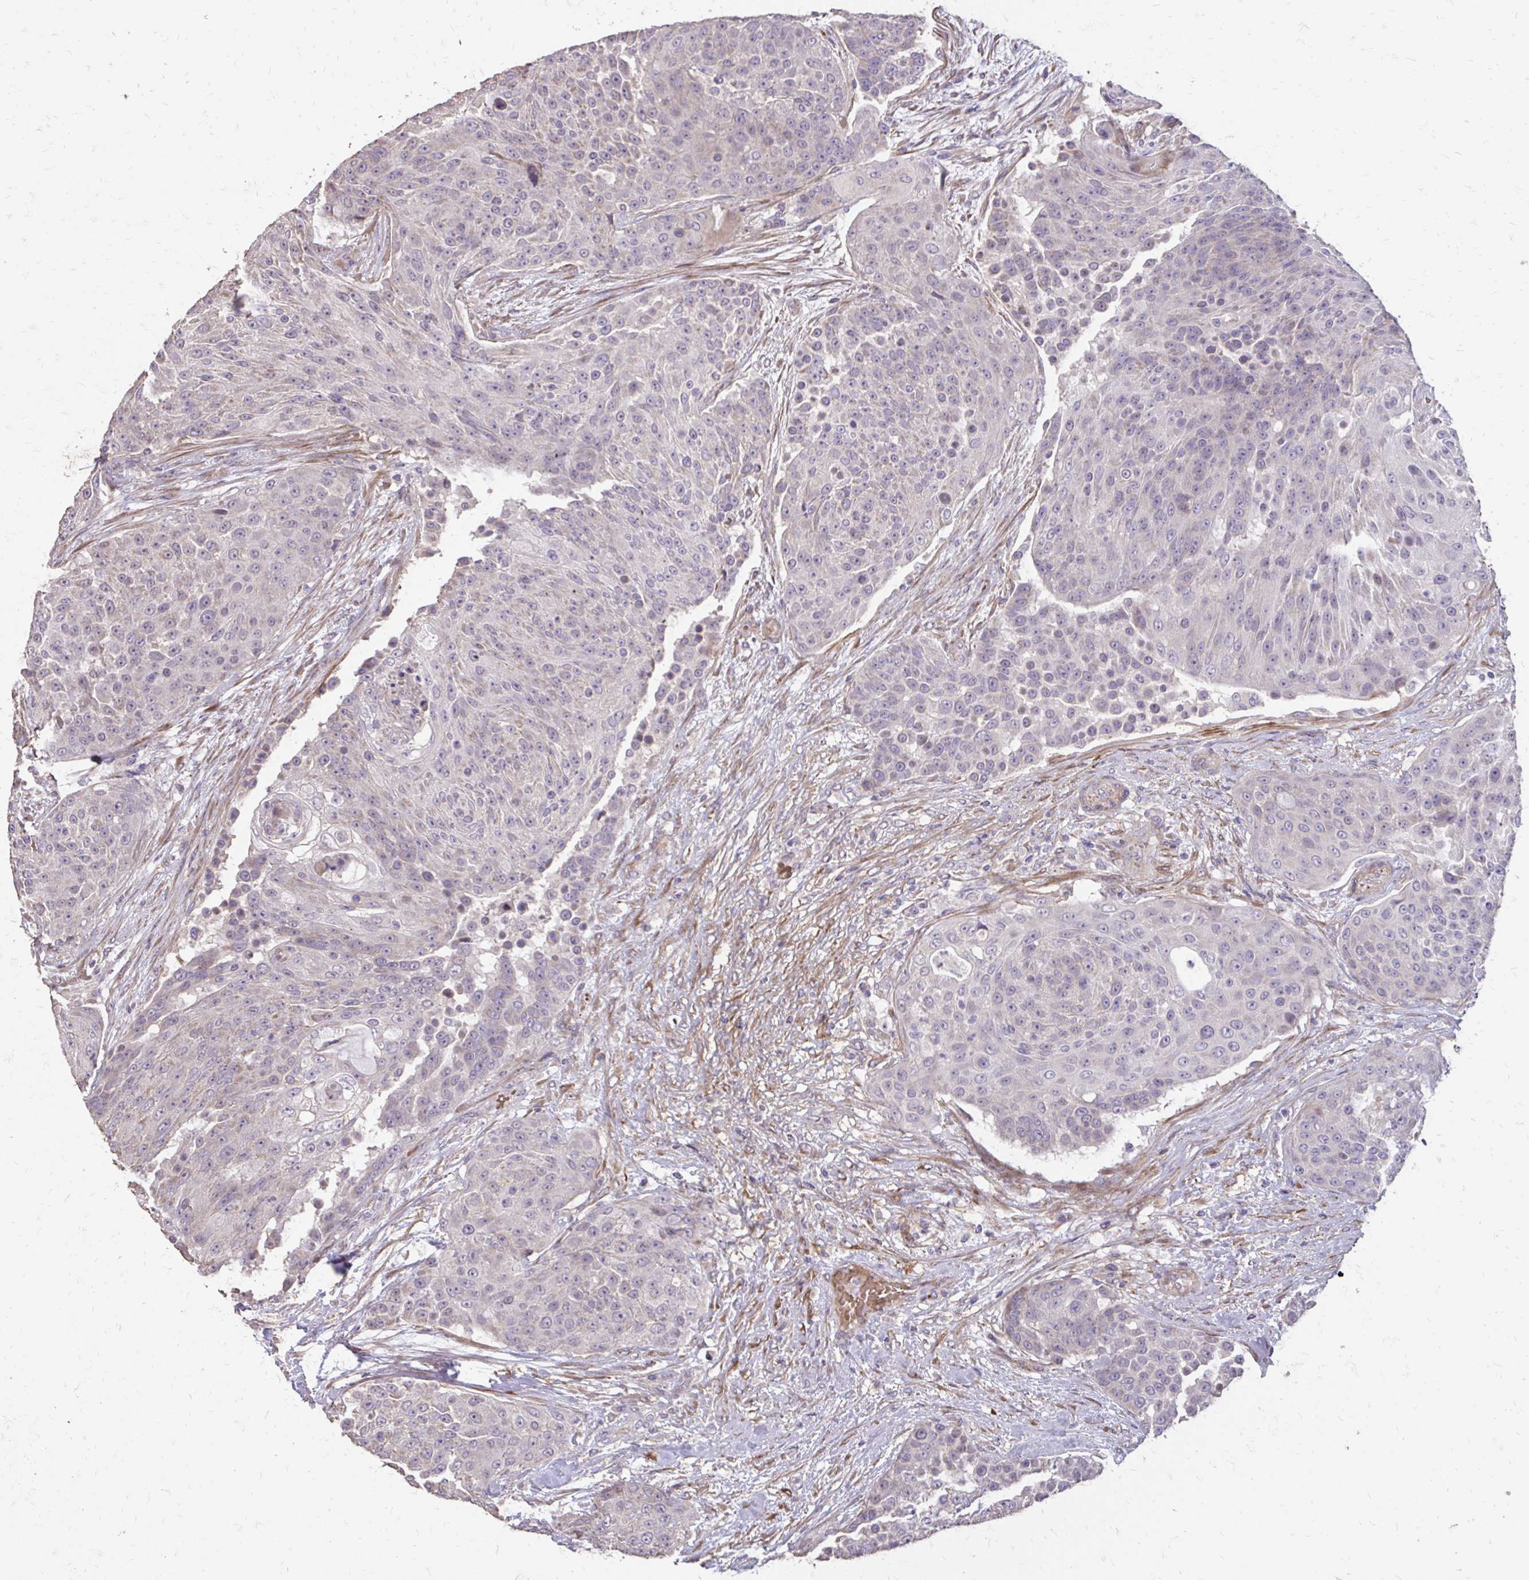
{"staining": {"intensity": "negative", "quantity": "none", "location": "none"}, "tissue": "urothelial cancer", "cell_type": "Tumor cells", "image_type": "cancer", "snomed": [{"axis": "morphology", "description": "Urothelial carcinoma, High grade"}, {"axis": "topography", "description": "Urinary bladder"}], "caption": "Human urothelial cancer stained for a protein using immunohistochemistry (IHC) reveals no staining in tumor cells.", "gene": "MYORG", "patient": {"sex": "female", "age": 63}}